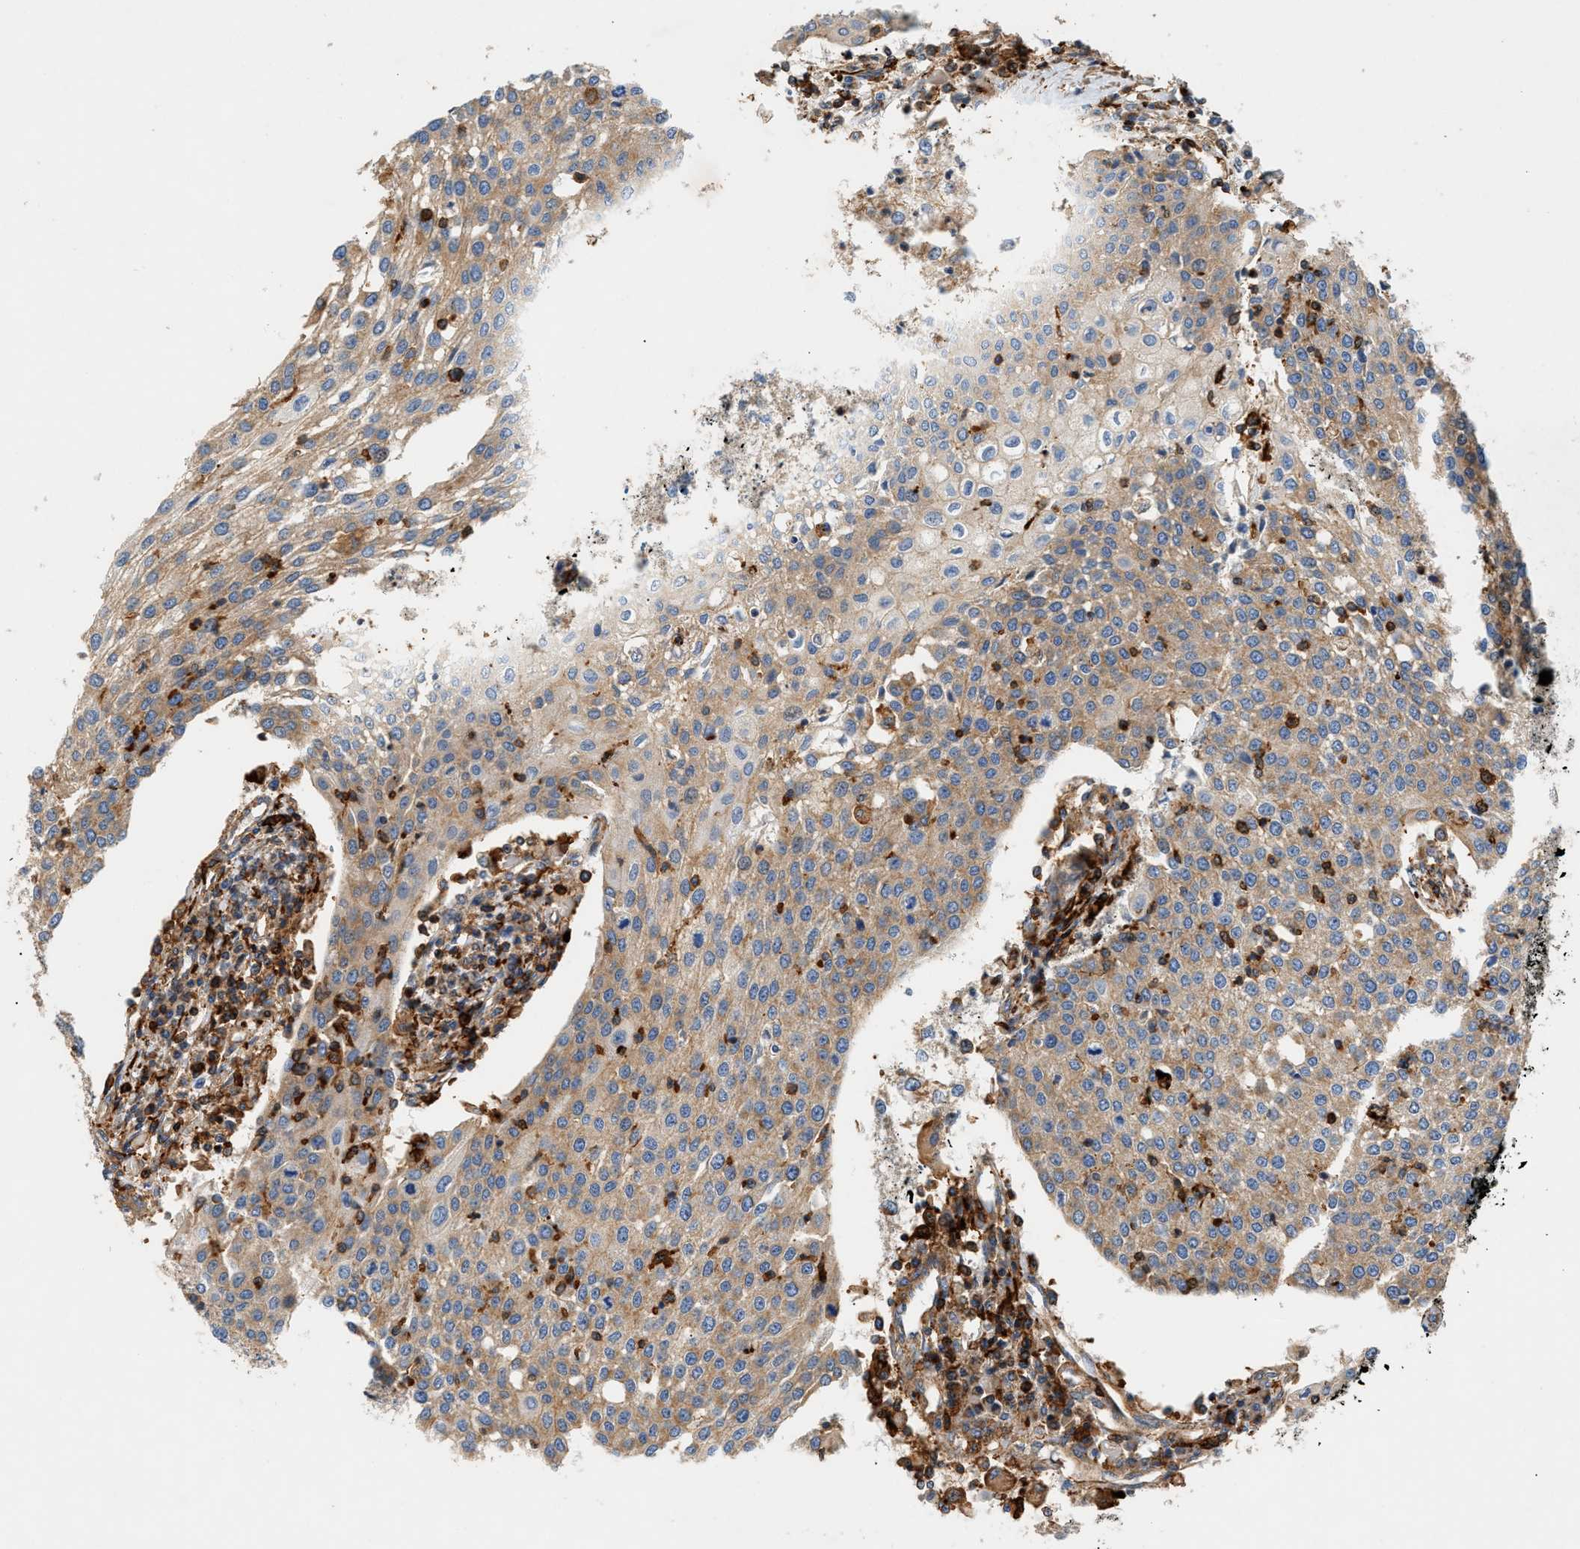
{"staining": {"intensity": "moderate", "quantity": ">75%", "location": "cytoplasmic/membranous"}, "tissue": "urothelial cancer", "cell_type": "Tumor cells", "image_type": "cancer", "snomed": [{"axis": "morphology", "description": "Urothelial carcinoma, High grade"}, {"axis": "topography", "description": "Urinary bladder"}], "caption": "A high-resolution histopathology image shows immunohistochemistry staining of urothelial cancer, which shows moderate cytoplasmic/membranous positivity in approximately >75% of tumor cells.", "gene": "DHODH", "patient": {"sex": "female", "age": 85}}